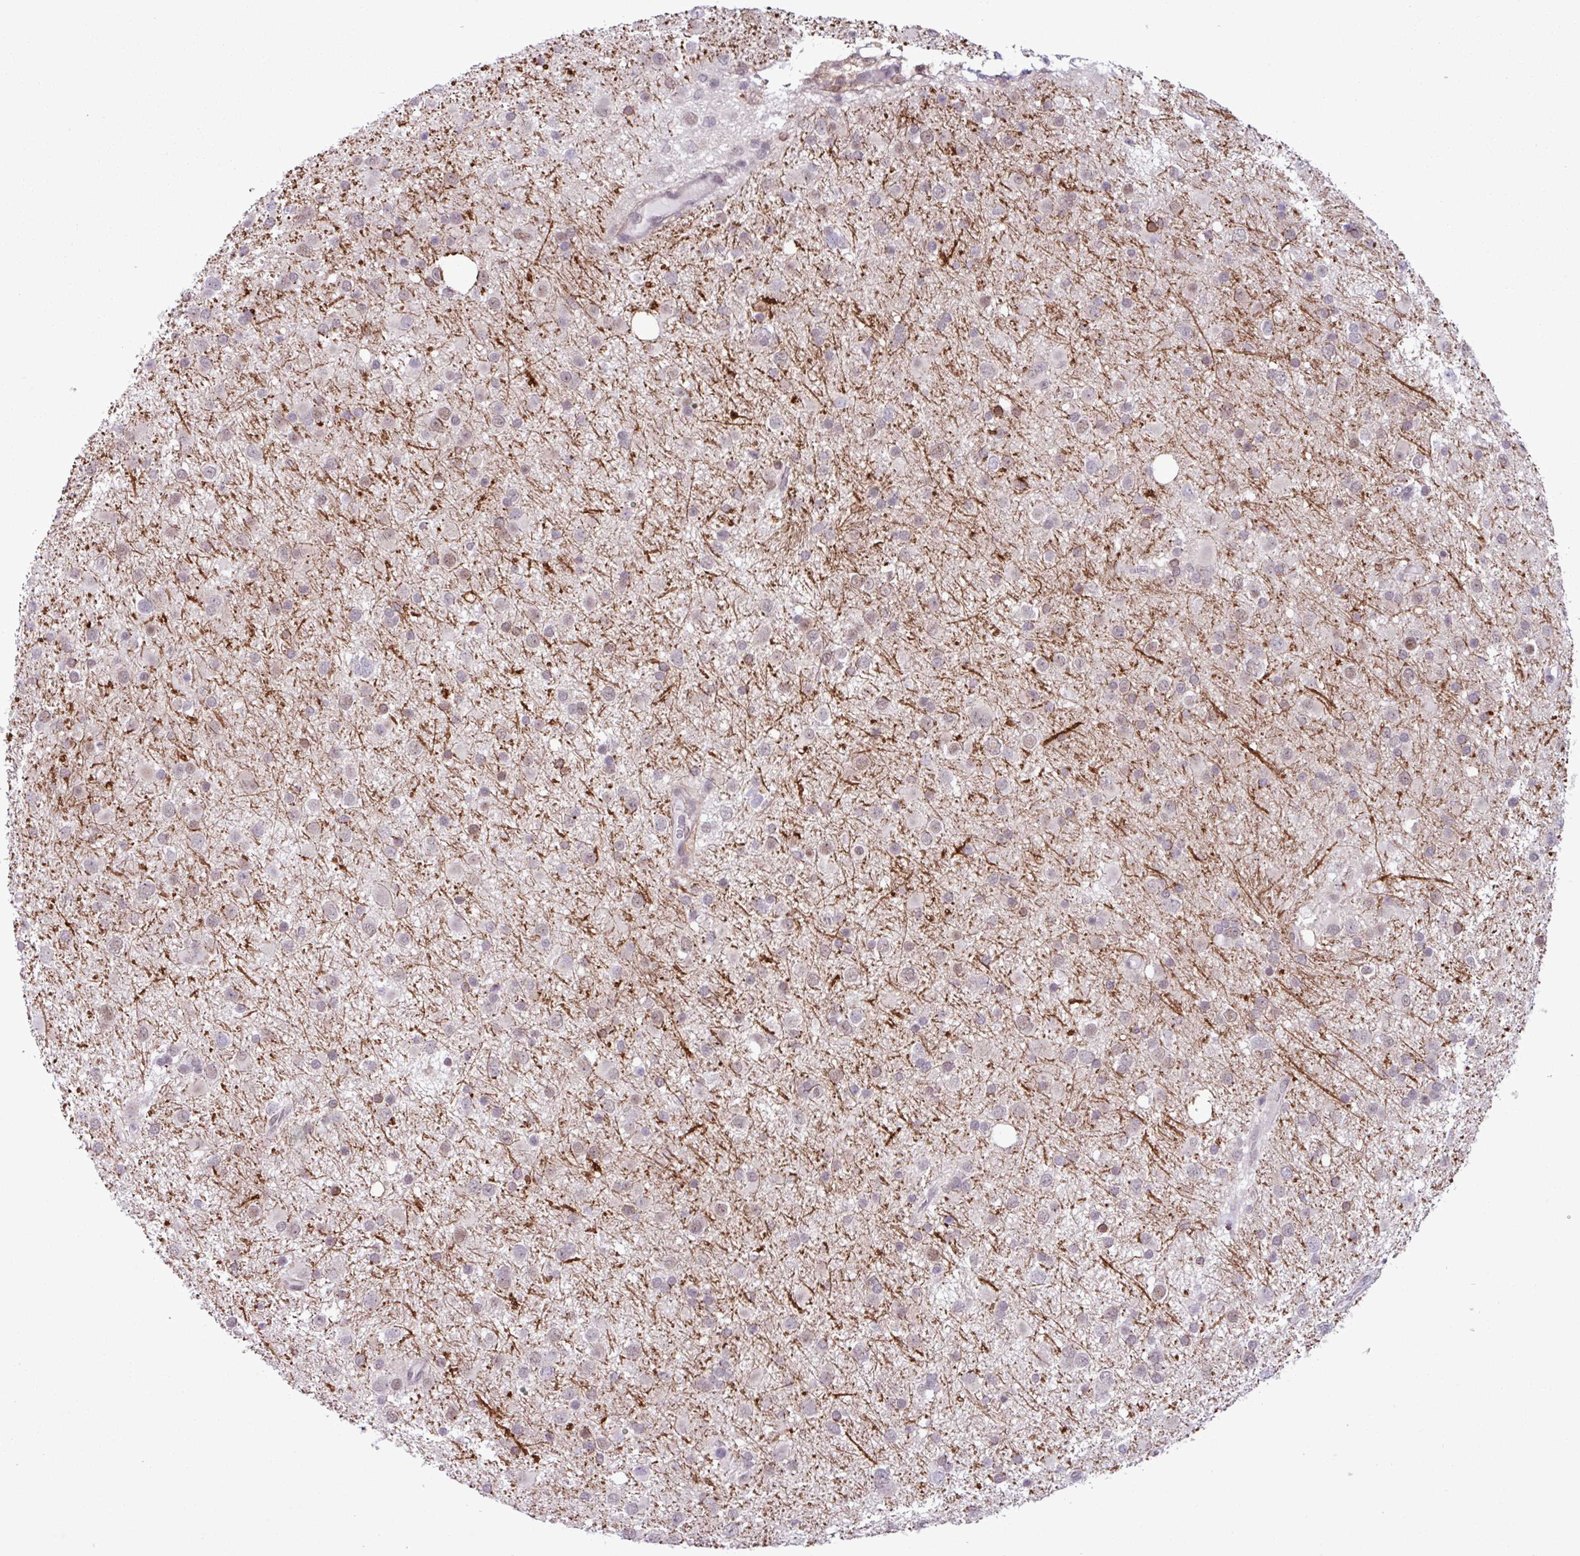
{"staining": {"intensity": "weak", "quantity": "25%-75%", "location": "nuclear"}, "tissue": "glioma", "cell_type": "Tumor cells", "image_type": "cancer", "snomed": [{"axis": "morphology", "description": "Glioma, malignant, Low grade"}, {"axis": "topography", "description": "Brain"}], "caption": "Approximately 25%-75% of tumor cells in low-grade glioma (malignant) demonstrate weak nuclear protein positivity as visualized by brown immunohistochemical staining.", "gene": "NOTCH2", "patient": {"sex": "female", "age": 32}}